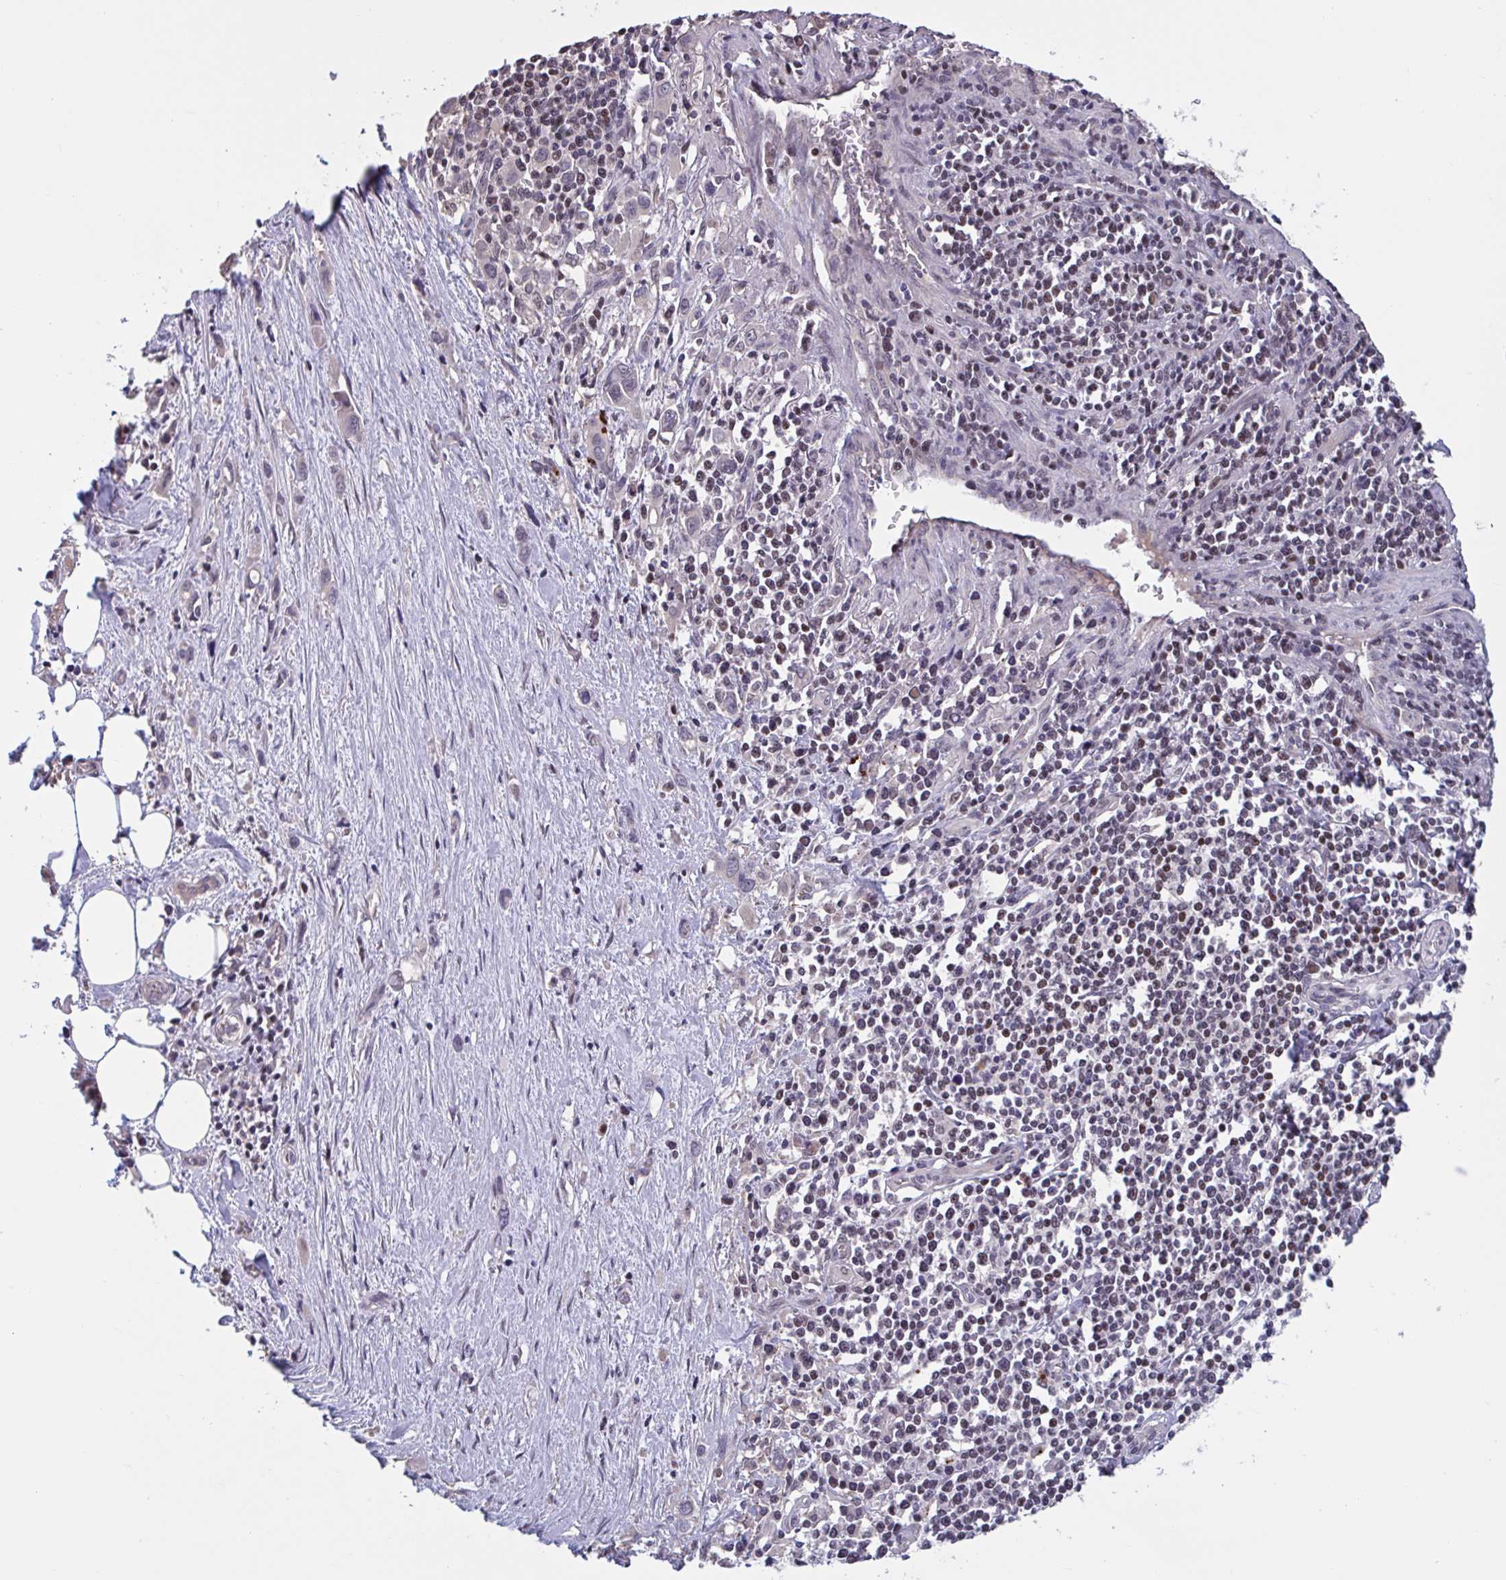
{"staining": {"intensity": "moderate", "quantity": "25%-75%", "location": "nuclear"}, "tissue": "stomach cancer", "cell_type": "Tumor cells", "image_type": "cancer", "snomed": [{"axis": "morphology", "description": "Adenocarcinoma, NOS"}, {"axis": "topography", "description": "Stomach, upper"}], "caption": "Immunohistochemistry (IHC) staining of stomach cancer (adenocarcinoma), which exhibits medium levels of moderate nuclear positivity in about 25%-75% of tumor cells indicating moderate nuclear protein staining. The staining was performed using DAB (brown) for protein detection and nuclei were counterstained in hematoxylin (blue).", "gene": "ZNF414", "patient": {"sex": "male", "age": 75}}